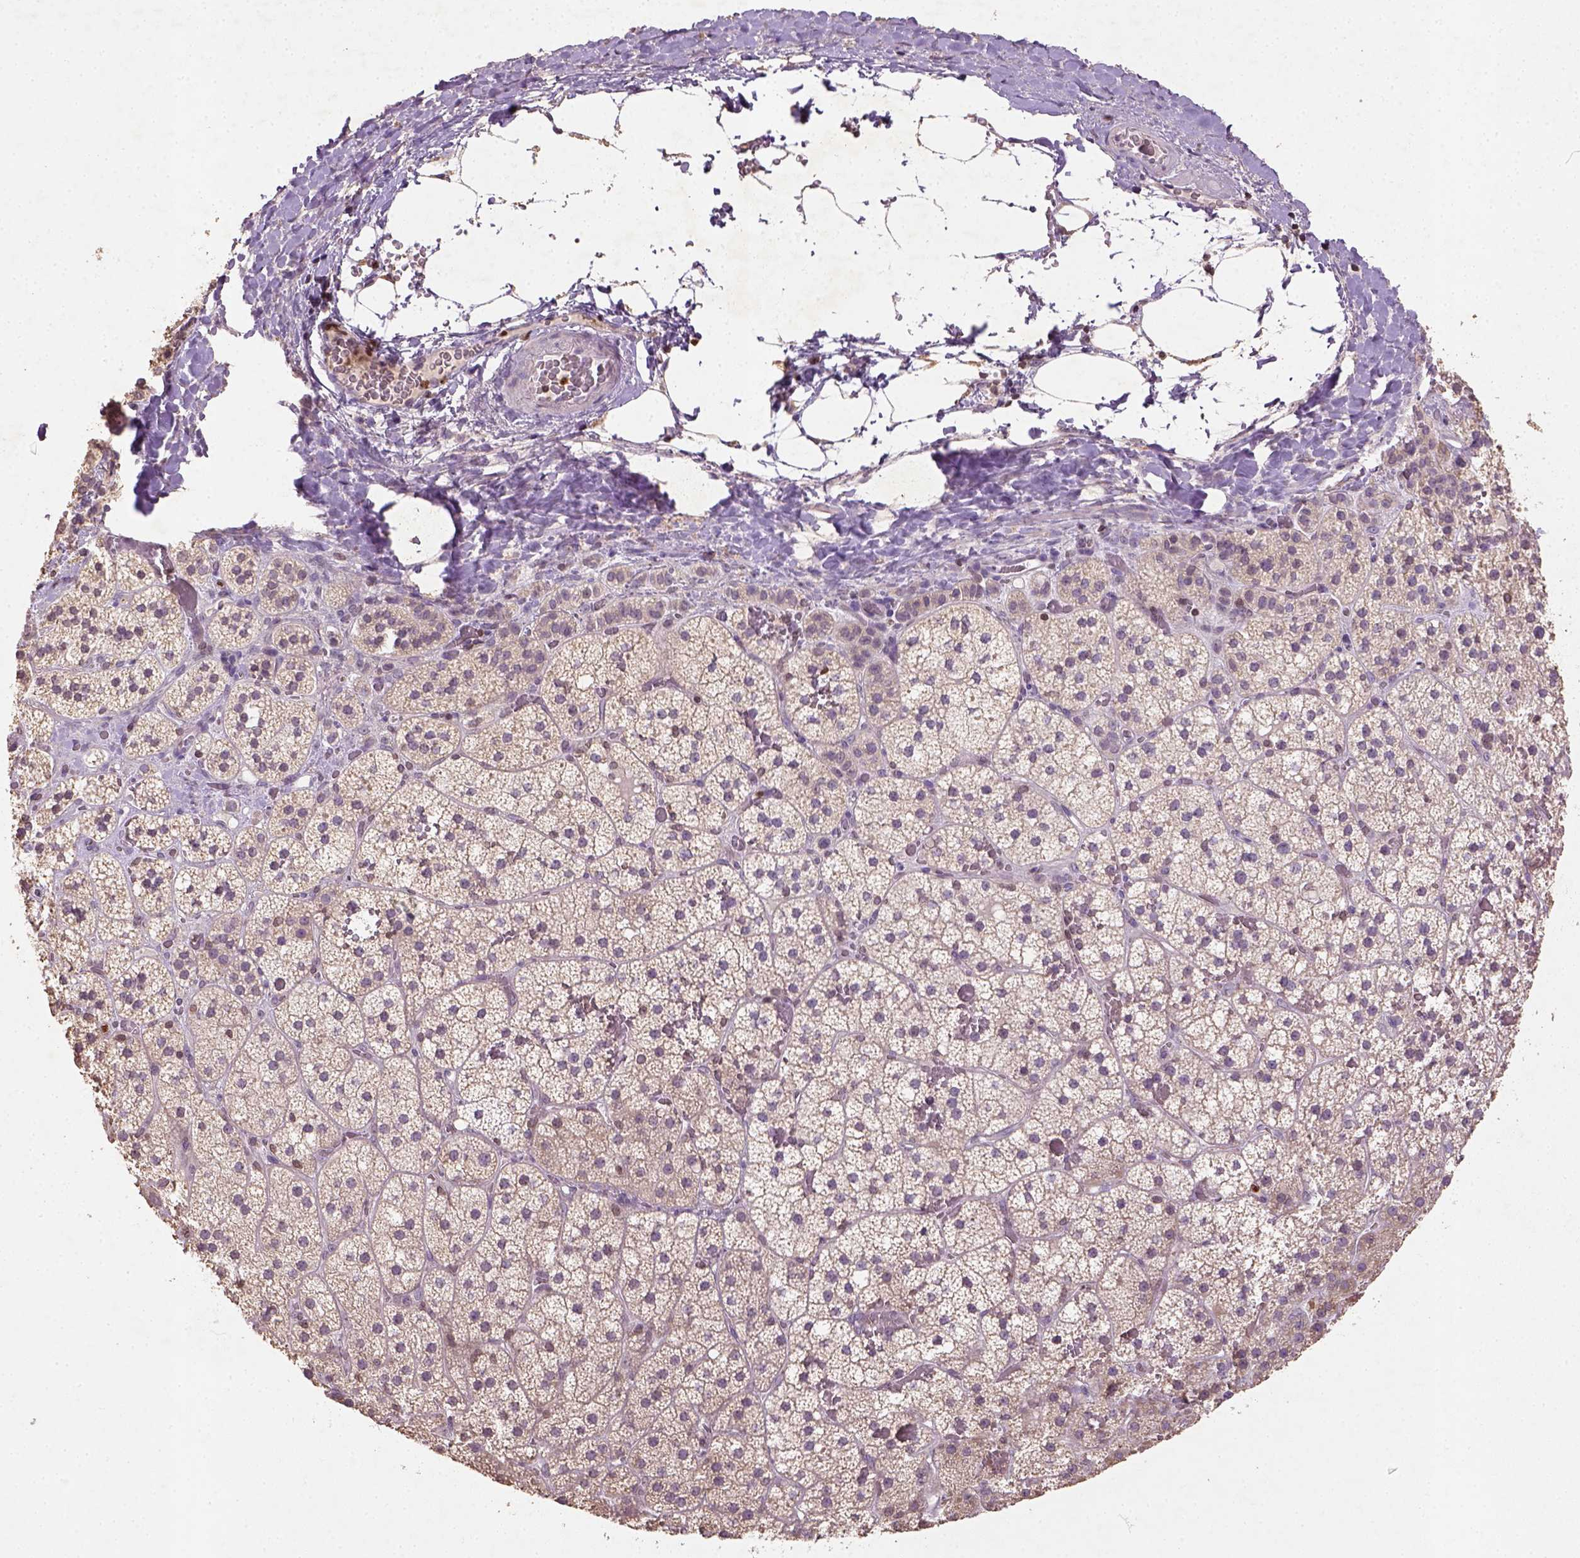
{"staining": {"intensity": "weak", "quantity": ">75%", "location": "cytoplasmic/membranous"}, "tissue": "adrenal gland", "cell_type": "Glandular cells", "image_type": "normal", "snomed": [{"axis": "morphology", "description": "Normal tissue, NOS"}, {"axis": "topography", "description": "Adrenal gland"}], "caption": "Brown immunohistochemical staining in benign human adrenal gland displays weak cytoplasmic/membranous expression in about >75% of glandular cells. Nuclei are stained in blue.", "gene": "NUDT3", "patient": {"sex": "male", "age": 53}}